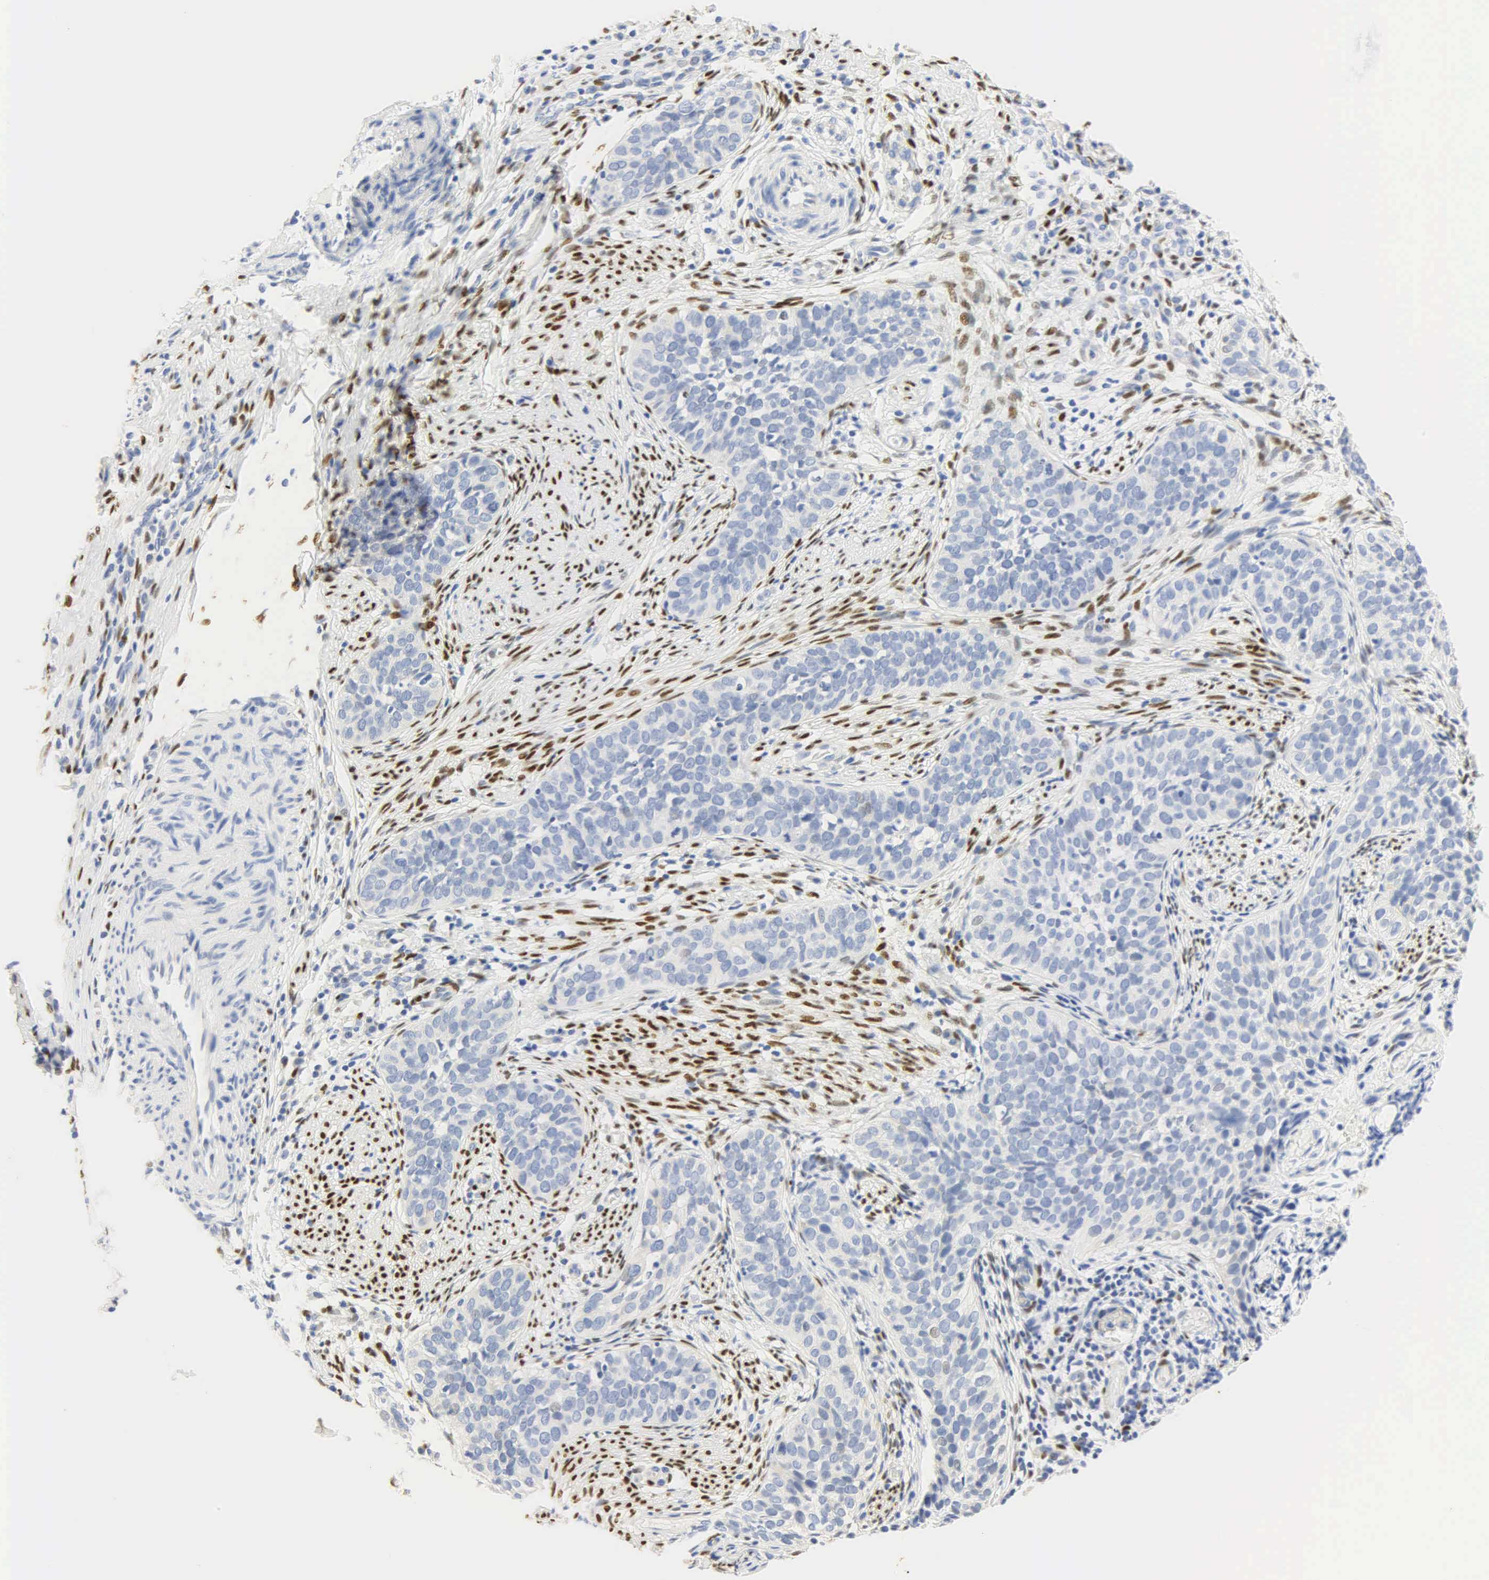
{"staining": {"intensity": "negative", "quantity": "none", "location": "none"}, "tissue": "cervical cancer", "cell_type": "Tumor cells", "image_type": "cancer", "snomed": [{"axis": "morphology", "description": "Squamous cell carcinoma, NOS"}, {"axis": "topography", "description": "Cervix"}], "caption": "Immunohistochemical staining of cervical cancer (squamous cell carcinoma) shows no significant expression in tumor cells.", "gene": "PGR", "patient": {"sex": "female", "age": 31}}